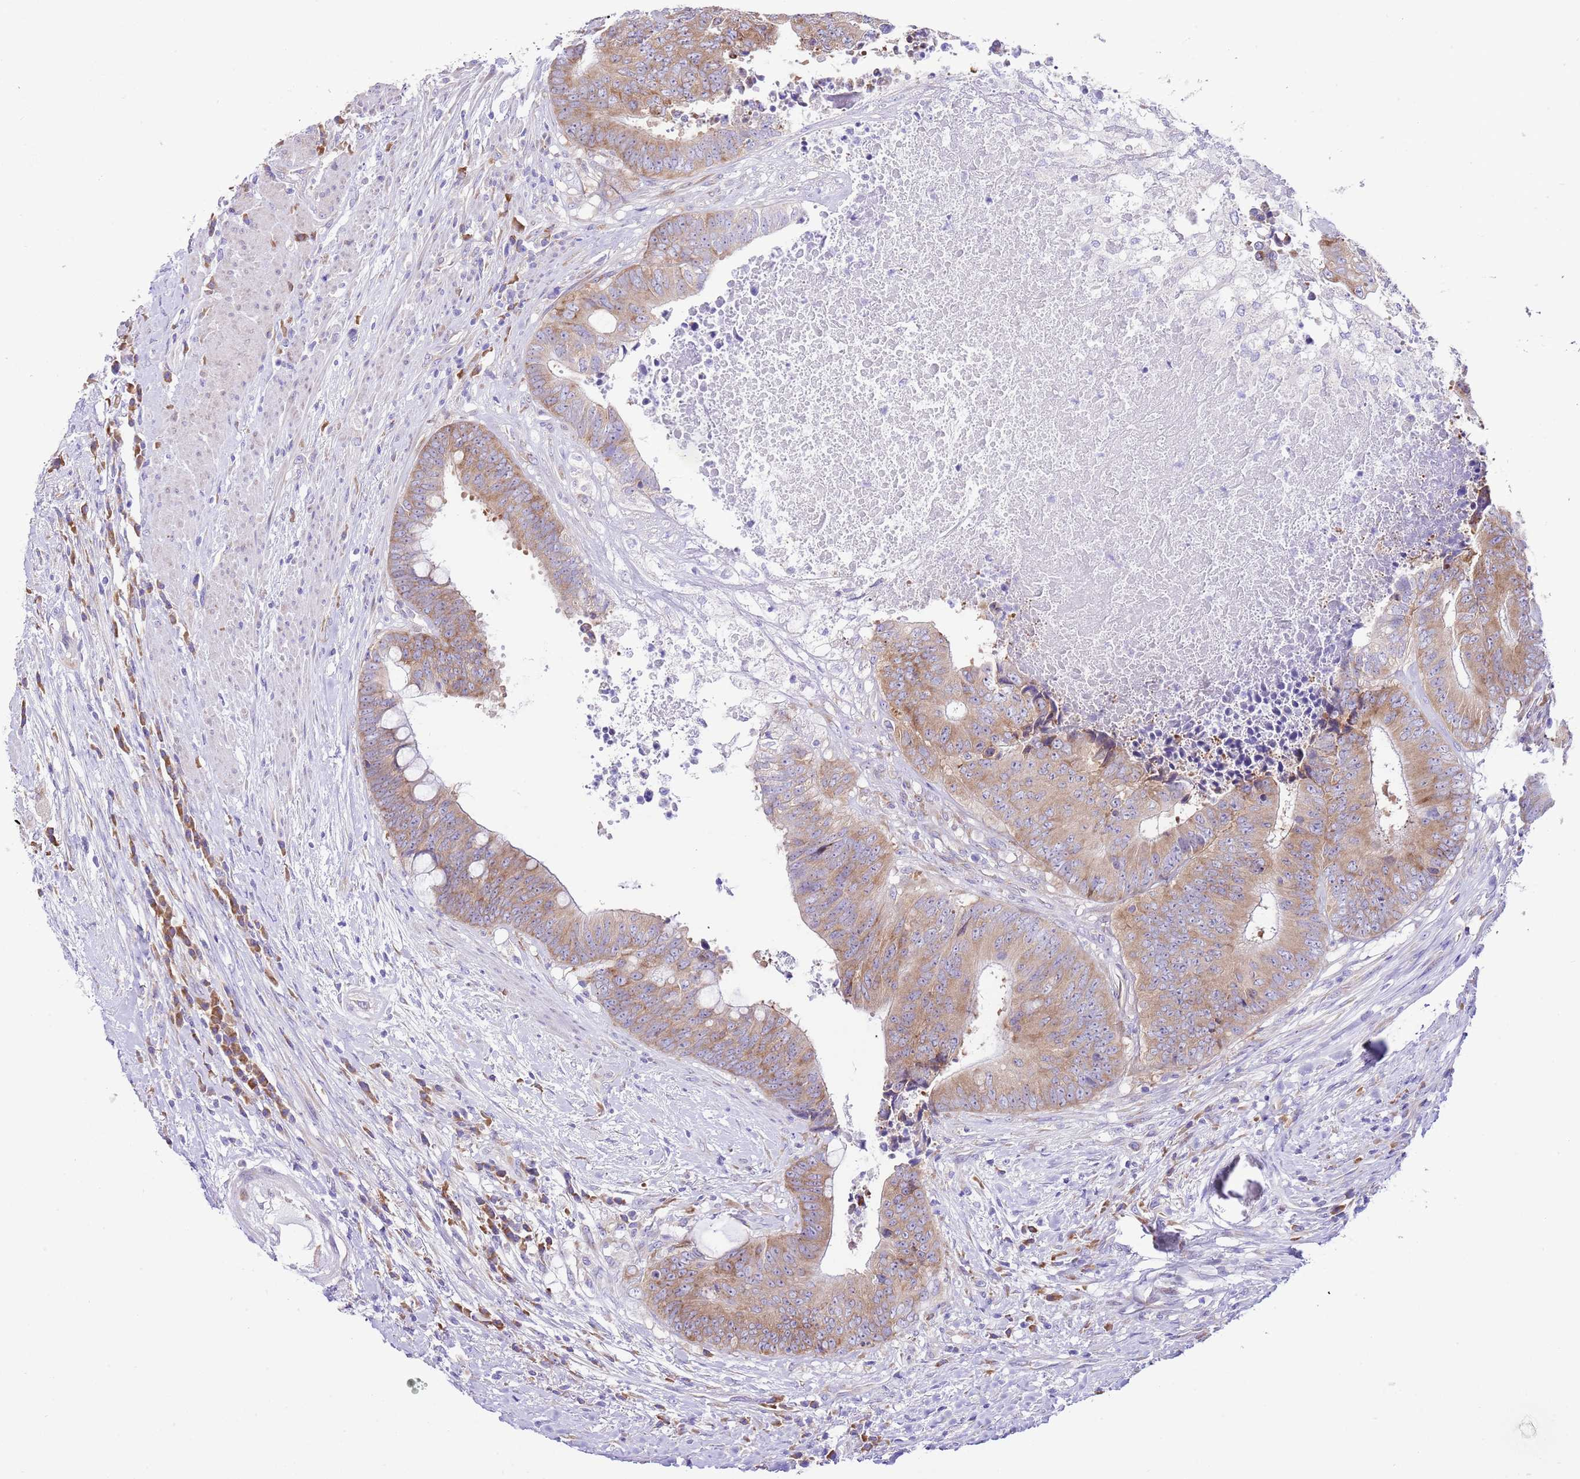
{"staining": {"intensity": "moderate", "quantity": ">75%", "location": "cytoplasmic/membranous"}, "tissue": "colorectal cancer", "cell_type": "Tumor cells", "image_type": "cancer", "snomed": [{"axis": "morphology", "description": "Adenocarcinoma, NOS"}, {"axis": "topography", "description": "Rectum"}], "caption": "Tumor cells exhibit moderate cytoplasmic/membranous positivity in approximately >75% of cells in colorectal adenocarcinoma.", "gene": "RPS10", "patient": {"sex": "male", "age": 72}}